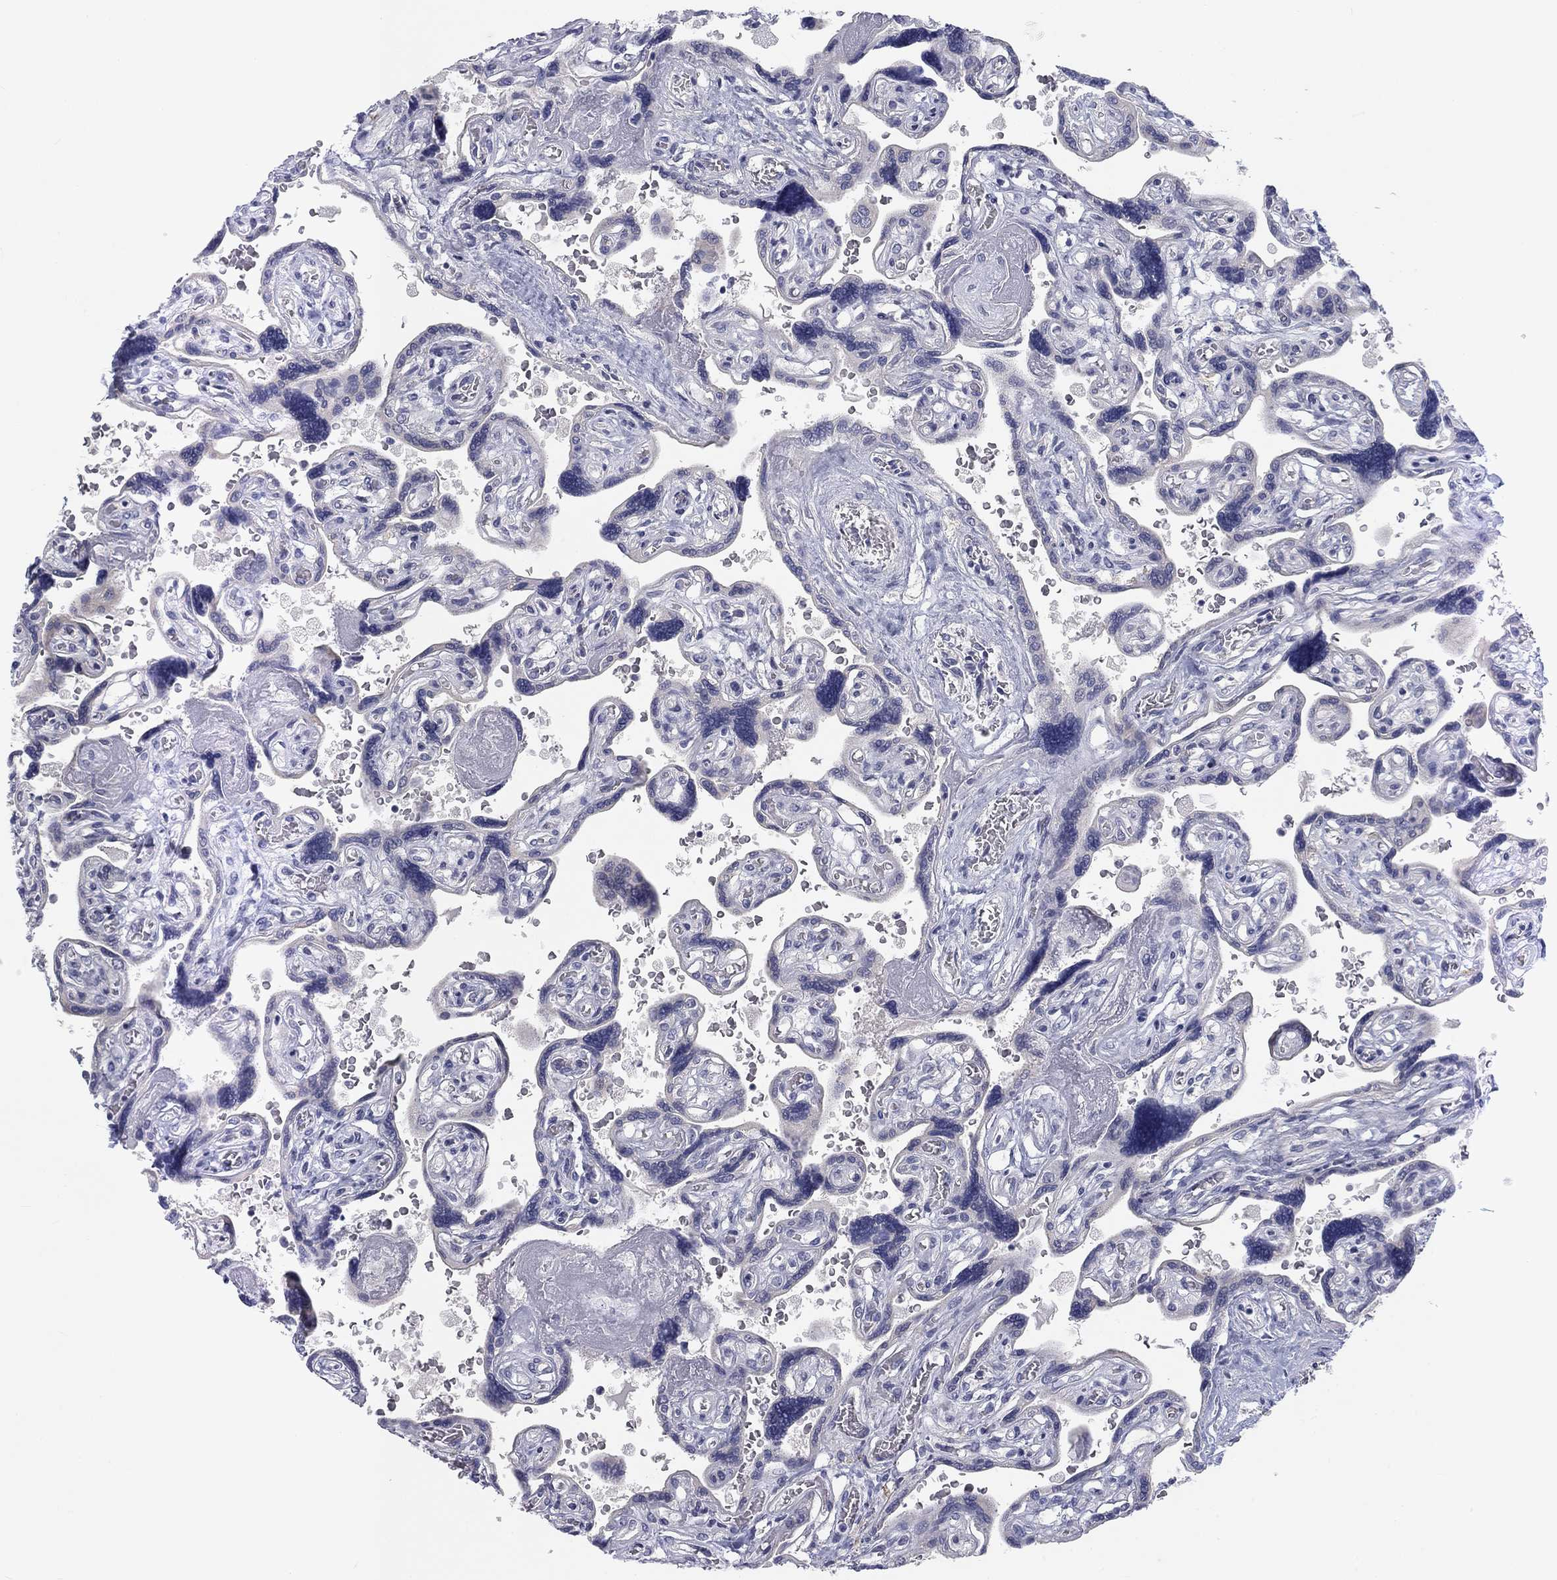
{"staining": {"intensity": "negative", "quantity": "none", "location": "none"}, "tissue": "placenta", "cell_type": "Decidual cells", "image_type": "normal", "snomed": [{"axis": "morphology", "description": "Normal tissue, NOS"}, {"axis": "topography", "description": "Placenta"}], "caption": "Immunohistochemistry of normal placenta exhibits no expression in decidual cells. The staining was performed using DAB (3,3'-diaminobenzidine) to visualize the protein expression in brown, while the nuclei were stained in blue with hematoxylin (Magnification: 20x).", "gene": "CALB1", "patient": {"sex": "female", "age": 32}}